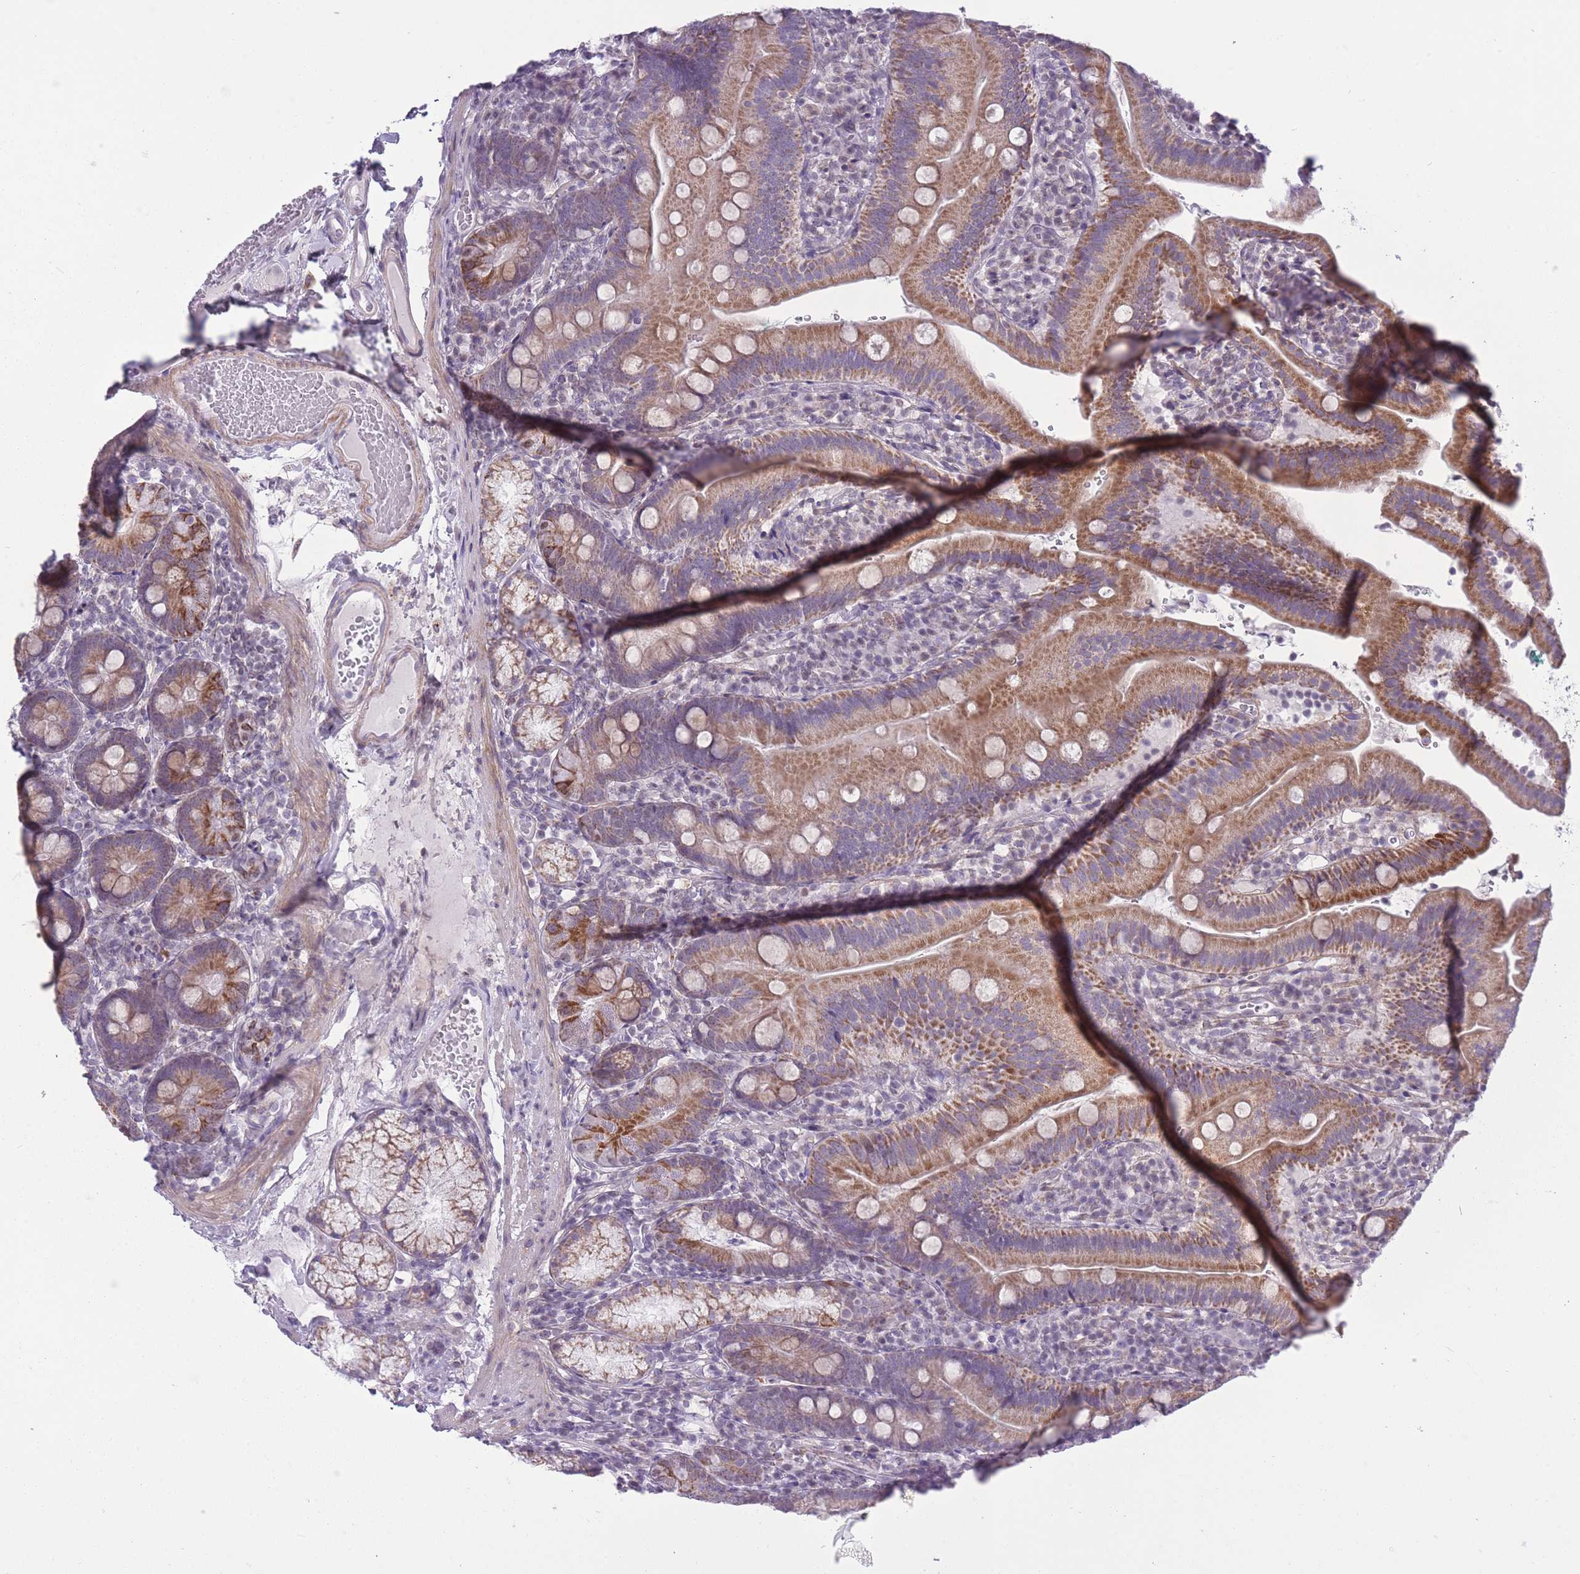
{"staining": {"intensity": "moderate", "quantity": ">75%", "location": "cytoplasmic/membranous"}, "tissue": "duodenum", "cell_type": "Glandular cells", "image_type": "normal", "snomed": [{"axis": "morphology", "description": "Normal tissue, NOS"}, {"axis": "topography", "description": "Duodenum"}], "caption": "This photomicrograph exhibits immunohistochemistry staining of unremarkable duodenum, with medium moderate cytoplasmic/membranous staining in about >75% of glandular cells.", "gene": "ZBTB24", "patient": {"sex": "female", "age": 67}}